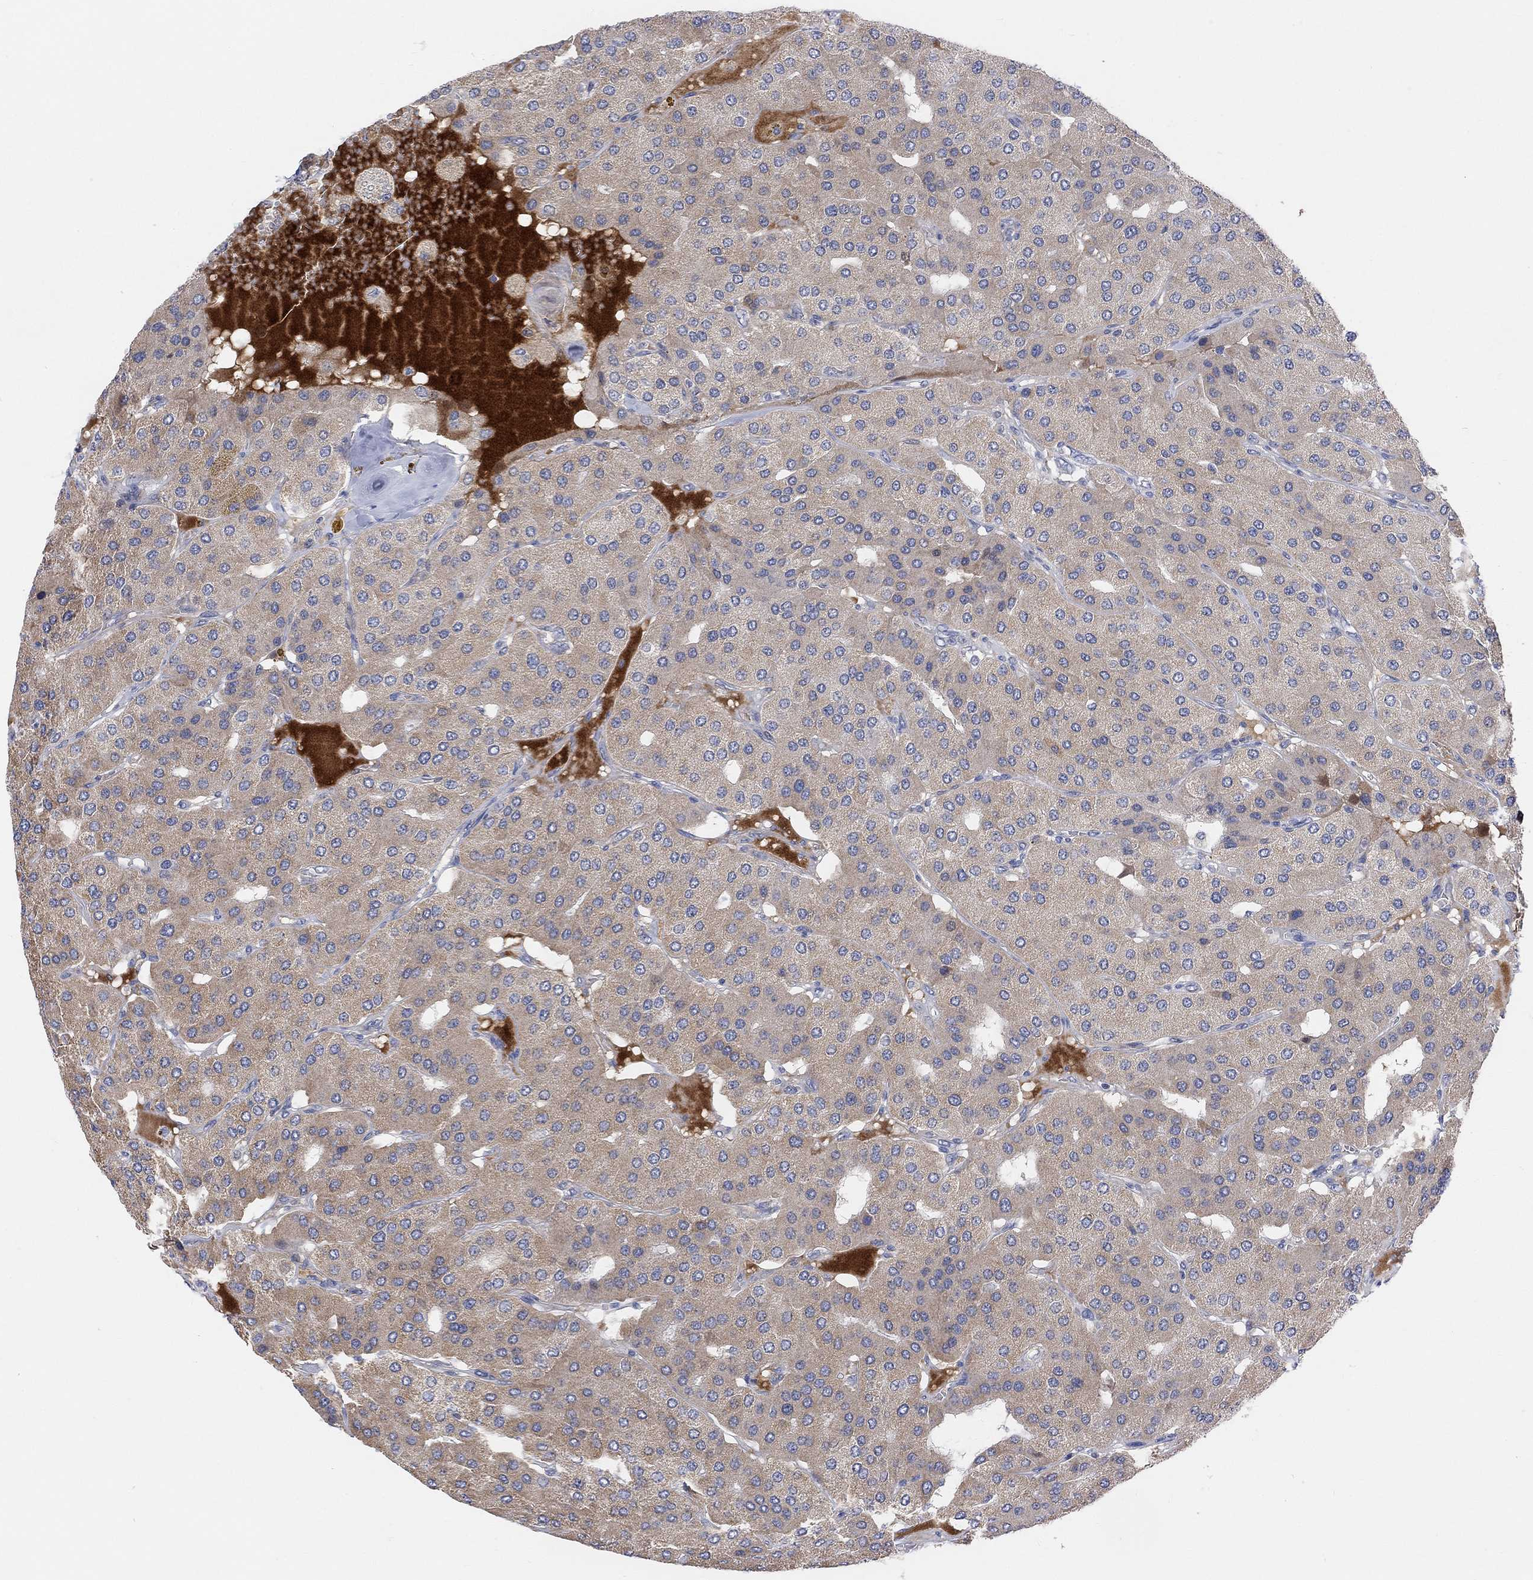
{"staining": {"intensity": "weak", "quantity": ">75%", "location": "cytoplasmic/membranous"}, "tissue": "parathyroid gland", "cell_type": "Glandular cells", "image_type": "normal", "snomed": [{"axis": "morphology", "description": "Normal tissue, NOS"}, {"axis": "morphology", "description": "Adenoma, NOS"}, {"axis": "topography", "description": "Parathyroid gland"}], "caption": "A brown stain labels weak cytoplasmic/membranous positivity of a protein in glandular cells of unremarkable human parathyroid gland.", "gene": "HCRTR1", "patient": {"sex": "female", "age": 86}}